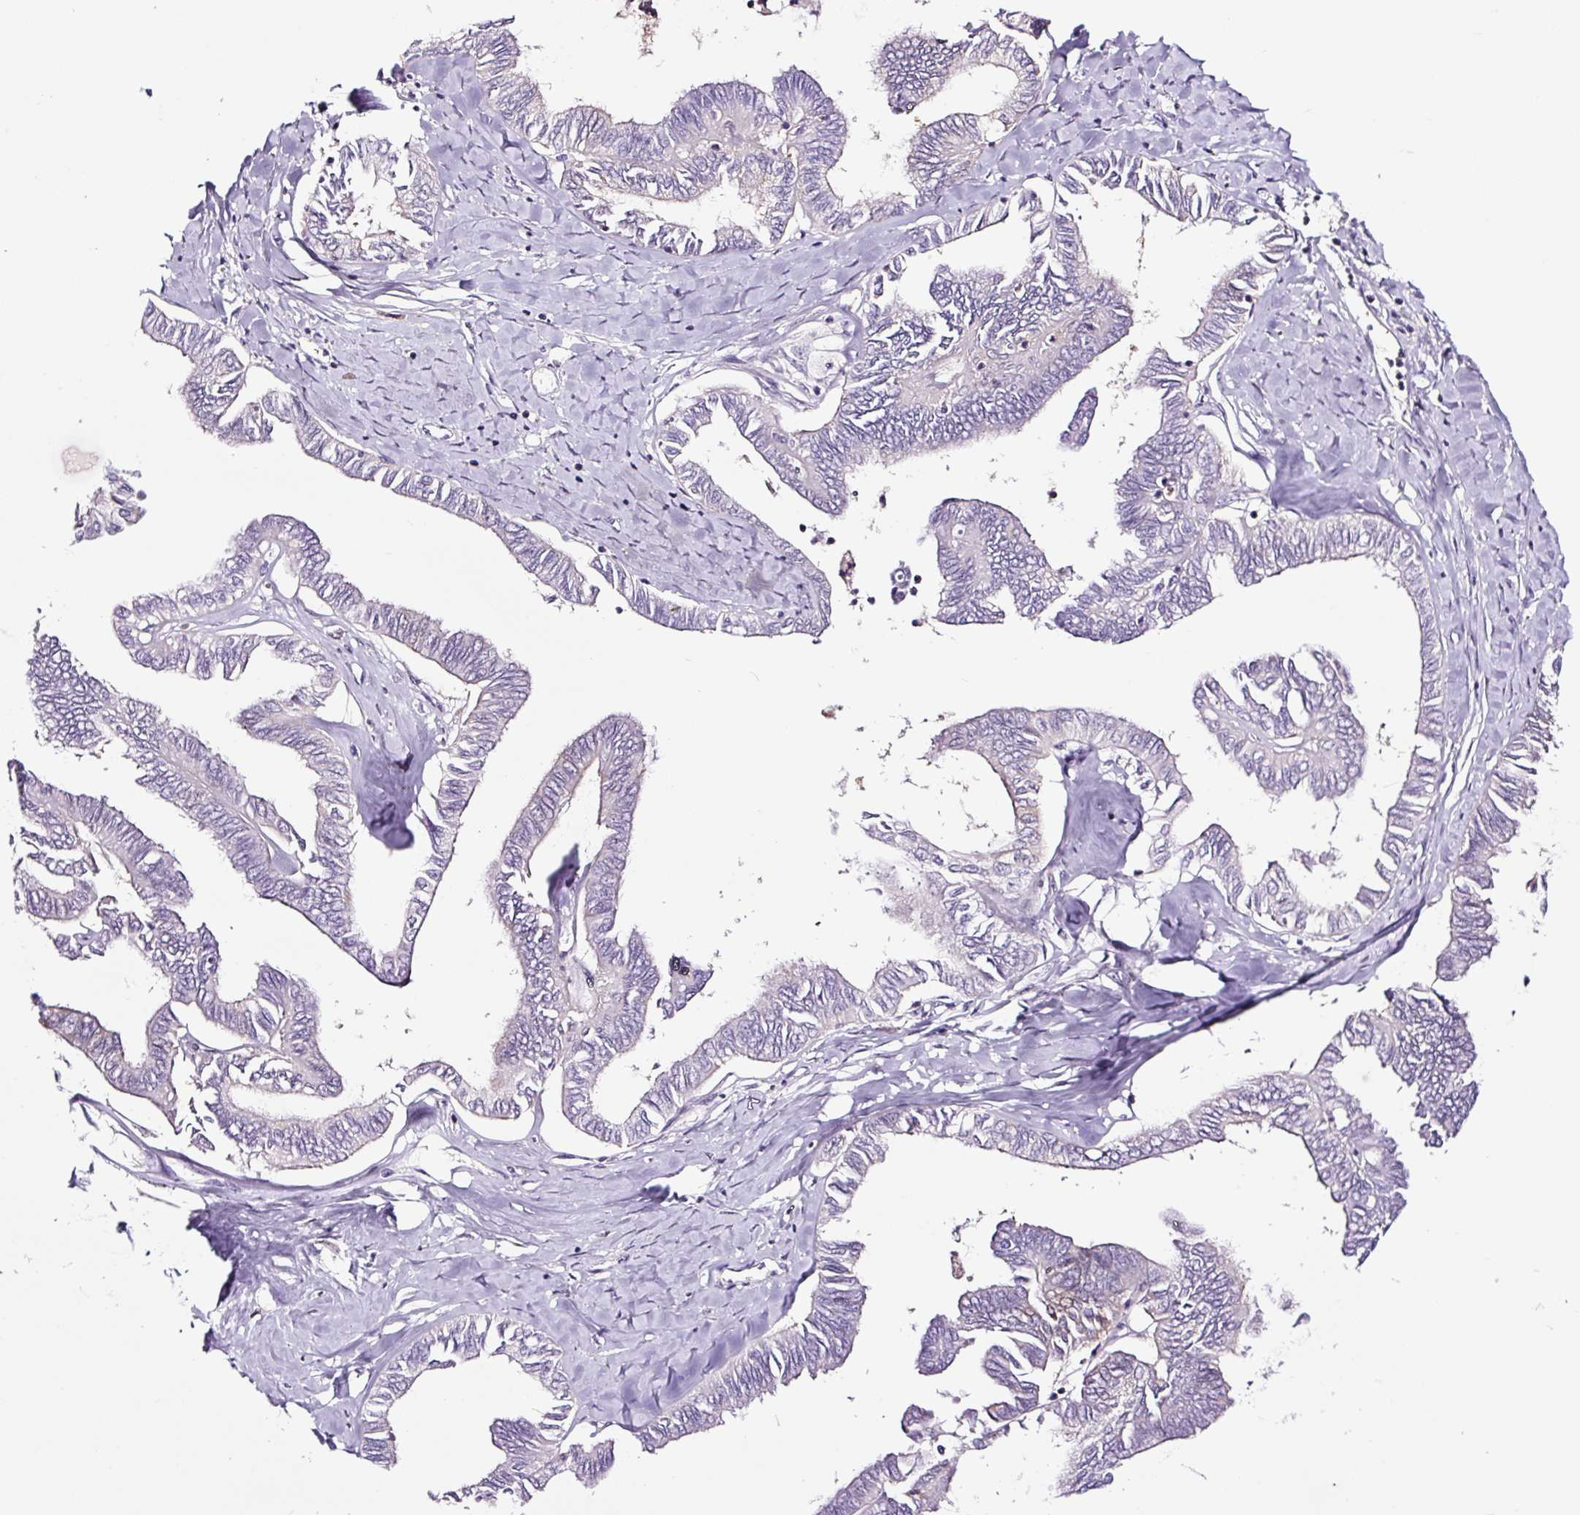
{"staining": {"intensity": "negative", "quantity": "none", "location": "none"}, "tissue": "ovarian cancer", "cell_type": "Tumor cells", "image_type": "cancer", "snomed": [{"axis": "morphology", "description": "Carcinoma, endometroid"}, {"axis": "topography", "description": "Ovary"}], "caption": "Tumor cells show no significant staining in ovarian cancer (endometroid carcinoma).", "gene": "TAFA3", "patient": {"sex": "female", "age": 70}}